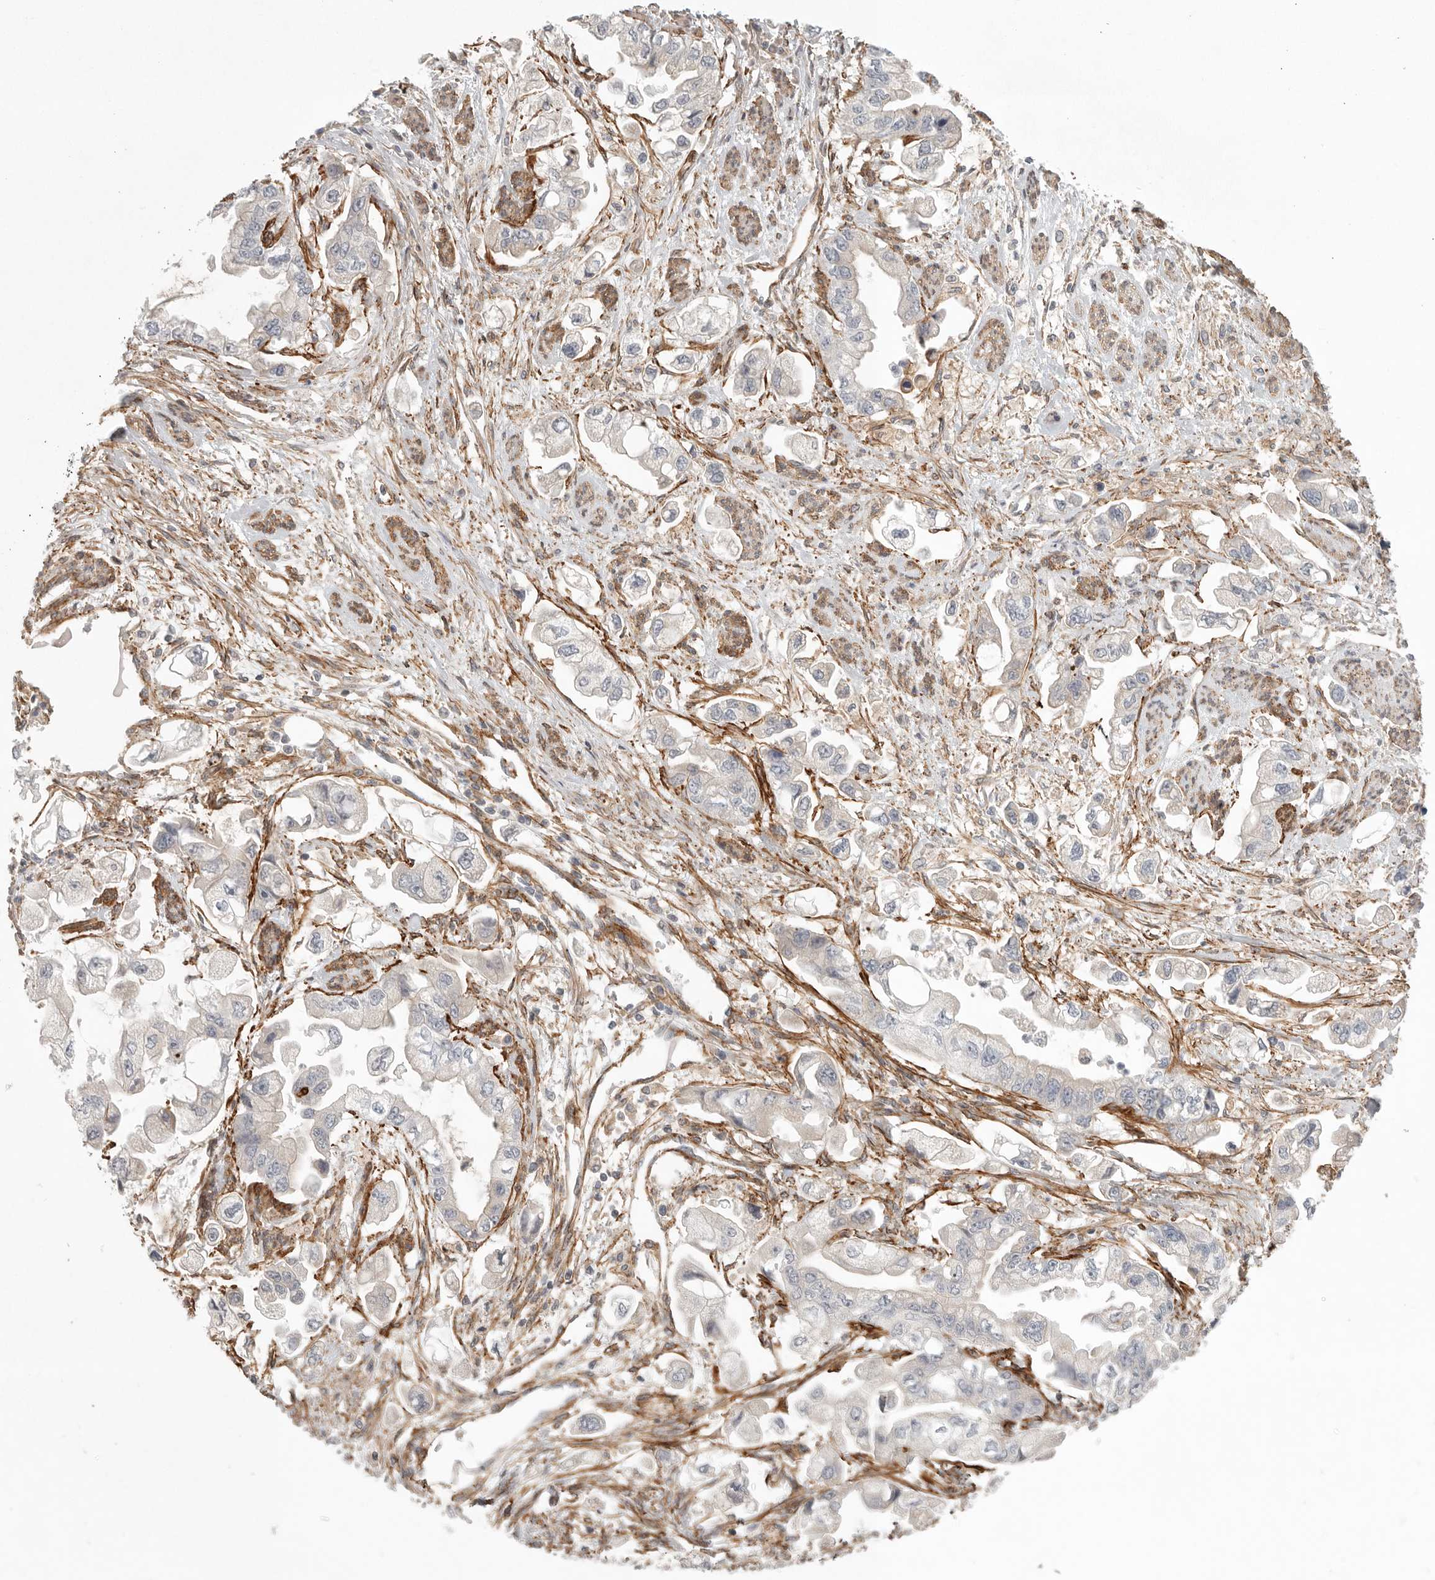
{"staining": {"intensity": "negative", "quantity": "none", "location": "none"}, "tissue": "stomach cancer", "cell_type": "Tumor cells", "image_type": "cancer", "snomed": [{"axis": "morphology", "description": "Adenocarcinoma, NOS"}, {"axis": "topography", "description": "Stomach"}], "caption": "The photomicrograph exhibits no significant expression in tumor cells of stomach adenocarcinoma.", "gene": "LONRF1", "patient": {"sex": "male", "age": 62}}